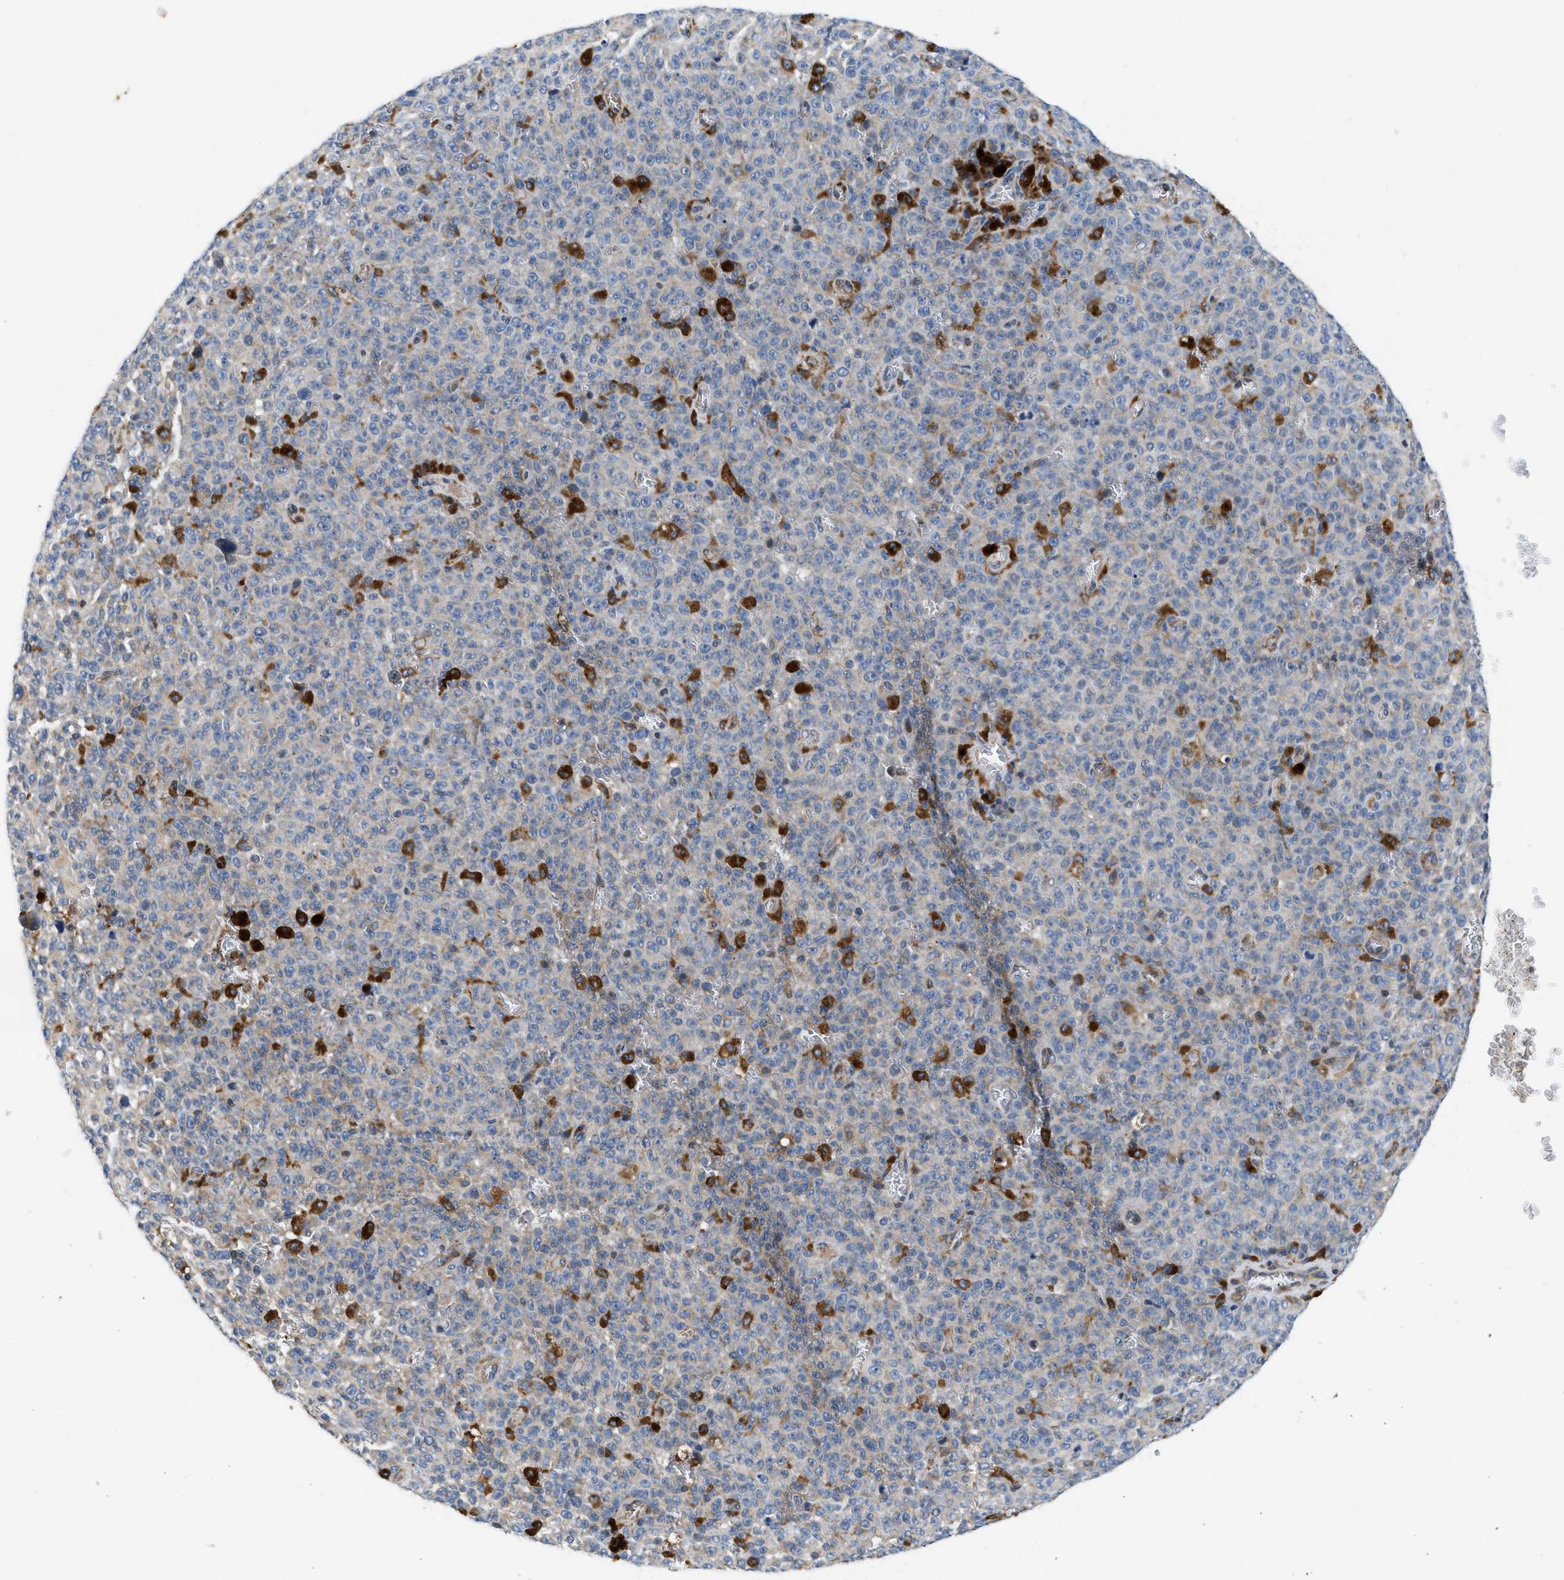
{"staining": {"intensity": "negative", "quantity": "none", "location": "none"}, "tissue": "melanoma", "cell_type": "Tumor cells", "image_type": "cancer", "snomed": [{"axis": "morphology", "description": "Malignant melanoma, NOS"}, {"axis": "topography", "description": "Skin"}], "caption": "Tumor cells are negative for brown protein staining in malignant melanoma. (DAB IHC visualized using brightfield microscopy, high magnification).", "gene": "ENPP4", "patient": {"sex": "female", "age": 82}}